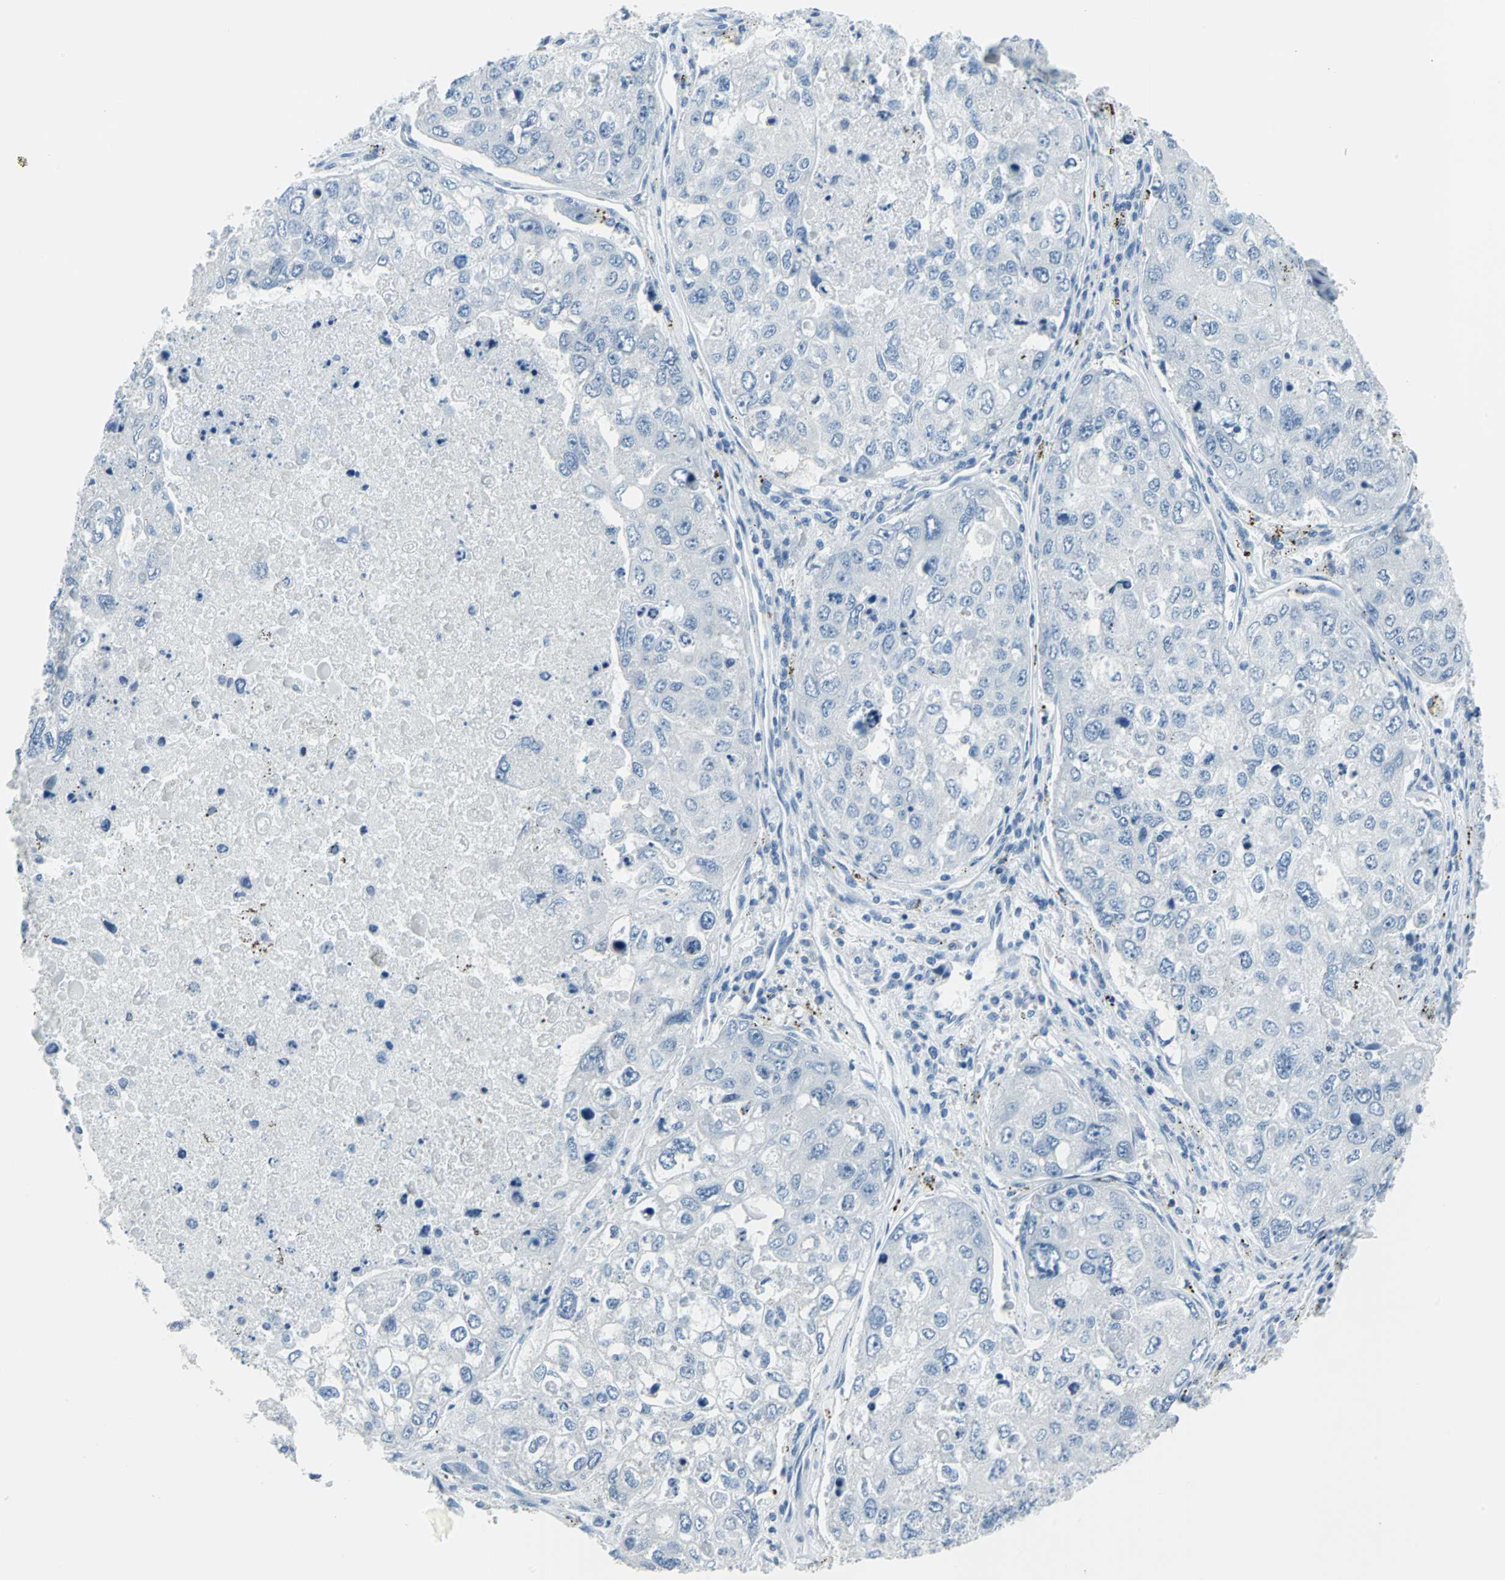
{"staining": {"intensity": "negative", "quantity": "none", "location": "none"}, "tissue": "urothelial cancer", "cell_type": "Tumor cells", "image_type": "cancer", "snomed": [{"axis": "morphology", "description": "Urothelial carcinoma, High grade"}, {"axis": "topography", "description": "Lymph node"}, {"axis": "topography", "description": "Urinary bladder"}], "caption": "High-grade urothelial carcinoma was stained to show a protein in brown. There is no significant expression in tumor cells. (Brightfield microscopy of DAB IHC at high magnification).", "gene": "DNAI2", "patient": {"sex": "male", "age": 51}}